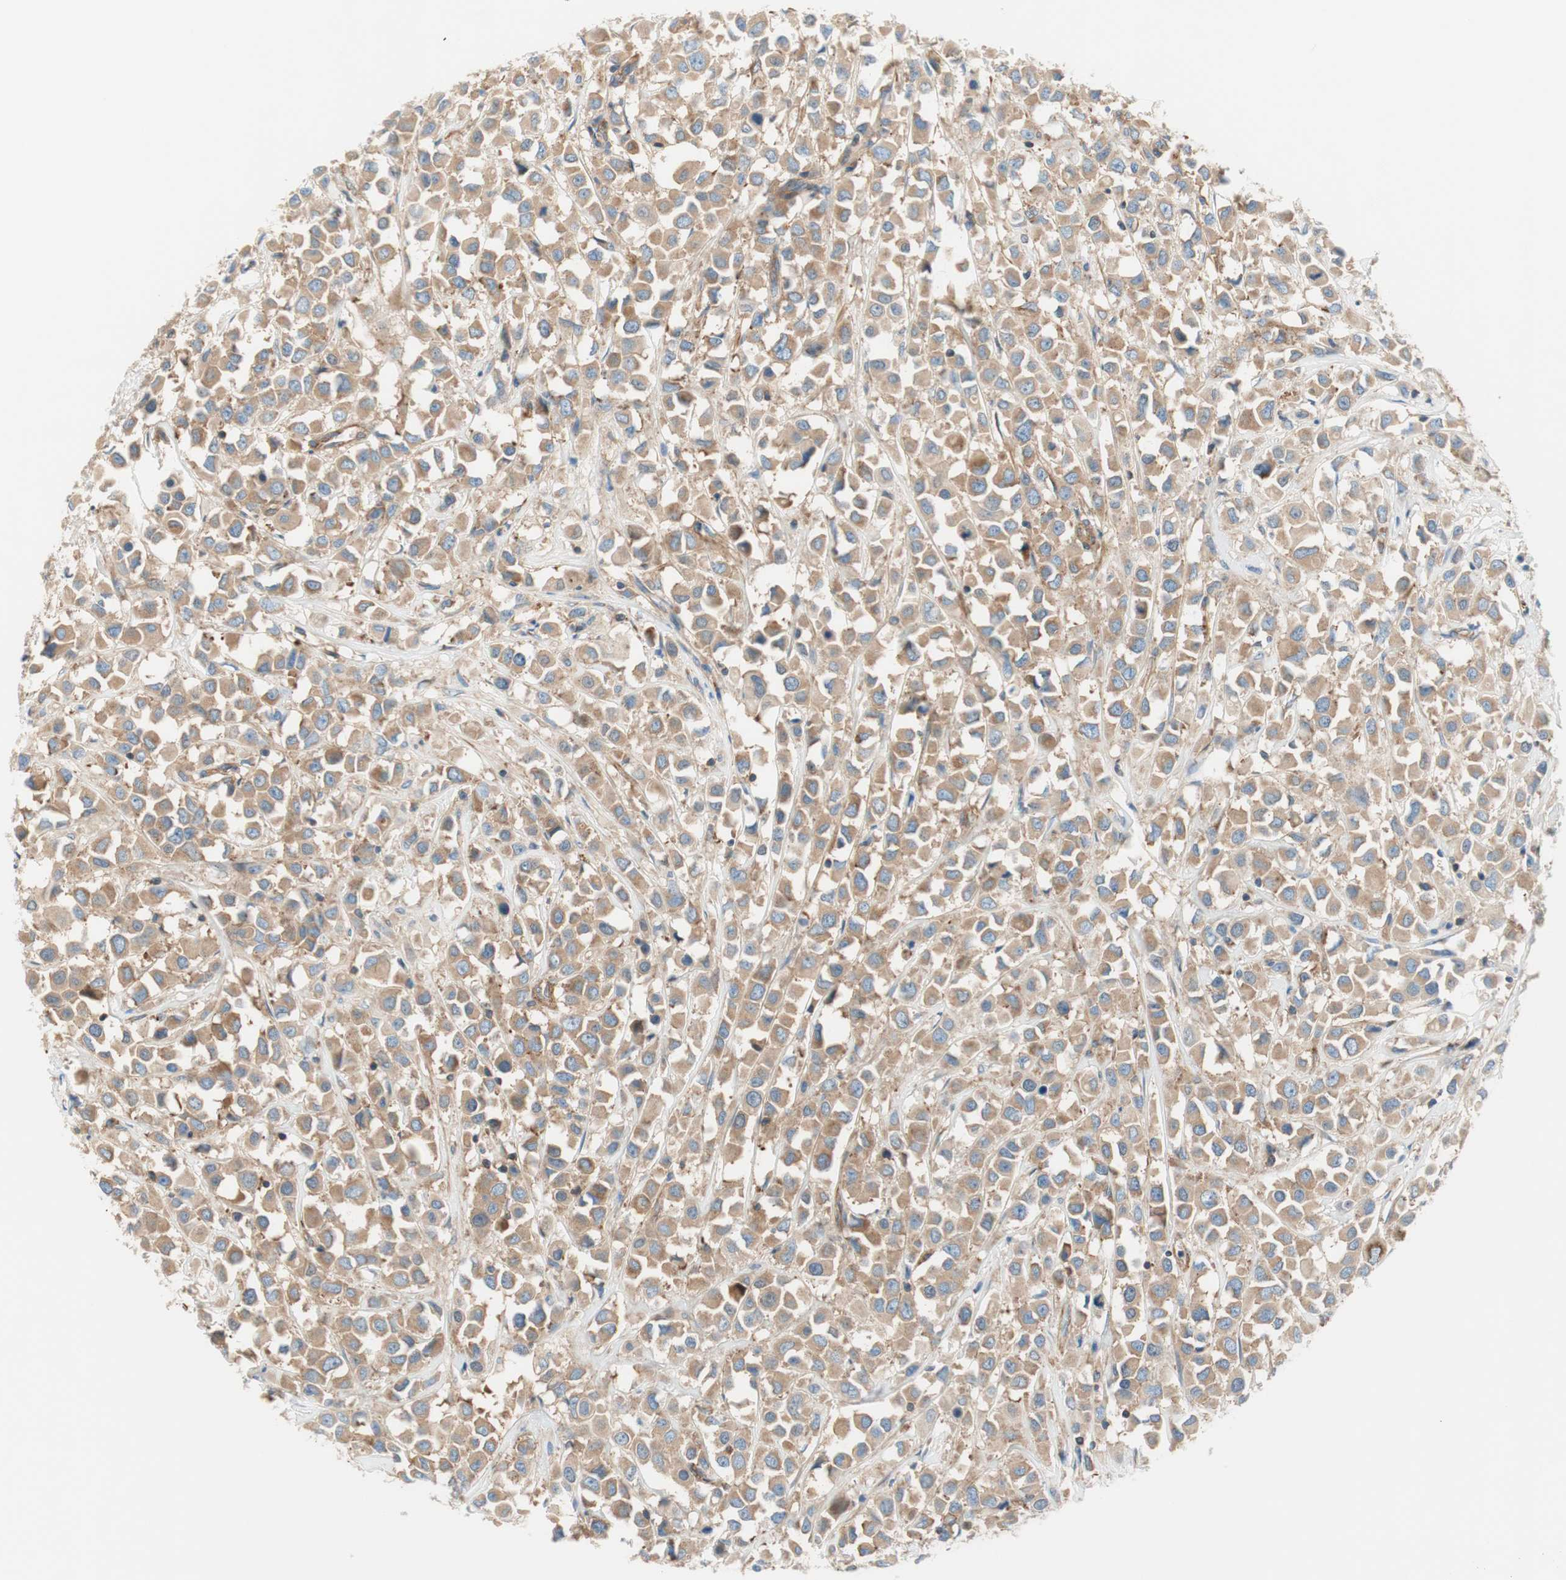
{"staining": {"intensity": "moderate", "quantity": ">75%", "location": "cytoplasmic/membranous"}, "tissue": "breast cancer", "cell_type": "Tumor cells", "image_type": "cancer", "snomed": [{"axis": "morphology", "description": "Duct carcinoma"}, {"axis": "topography", "description": "Breast"}], "caption": "Moderate cytoplasmic/membranous staining is seen in approximately >75% of tumor cells in breast infiltrating ductal carcinoma.", "gene": "VPS26A", "patient": {"sex": "female", "age": 61}}